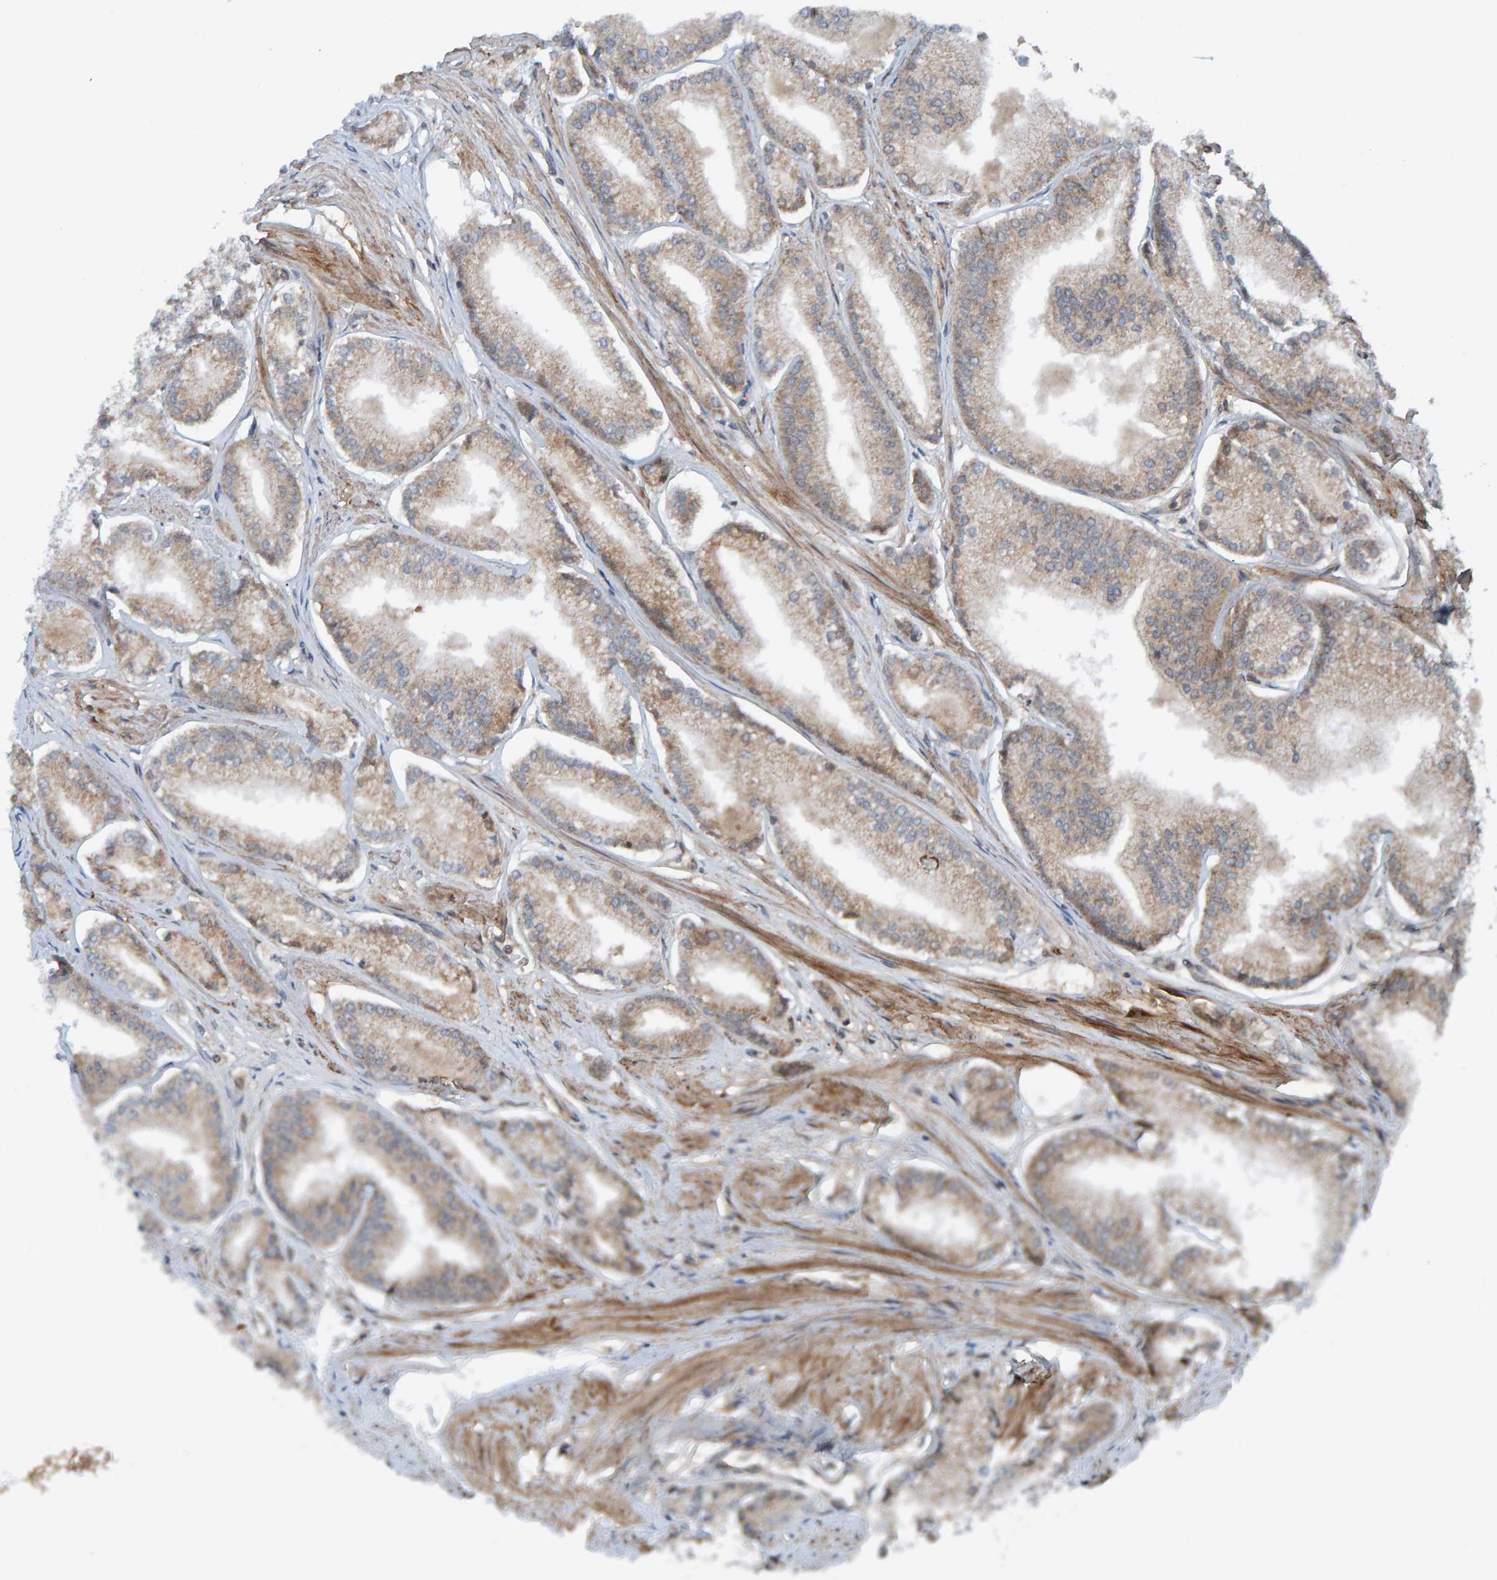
{"staining": {"intensity": "weak", "quantity": ">75%", "location": "cytoplasmic/membranous"}, "tissue": "prostate cancer", "cell_type": "Tumor cells", "image_type": "cancer", "snomed": [{"axis": "morphology", "description": "Adenocarcinoma, Low grade"}, {"axis": "topography", "description": "Prostate"}], "caption": "An image showing weak cytoplasmic/membranous positivity in about >75% of tumor cells in prostate cancer, as visualized by brown immunohistochemical staining.", "gene": "CUEDC1", "patient": {"sex": "male", "age": 52}}